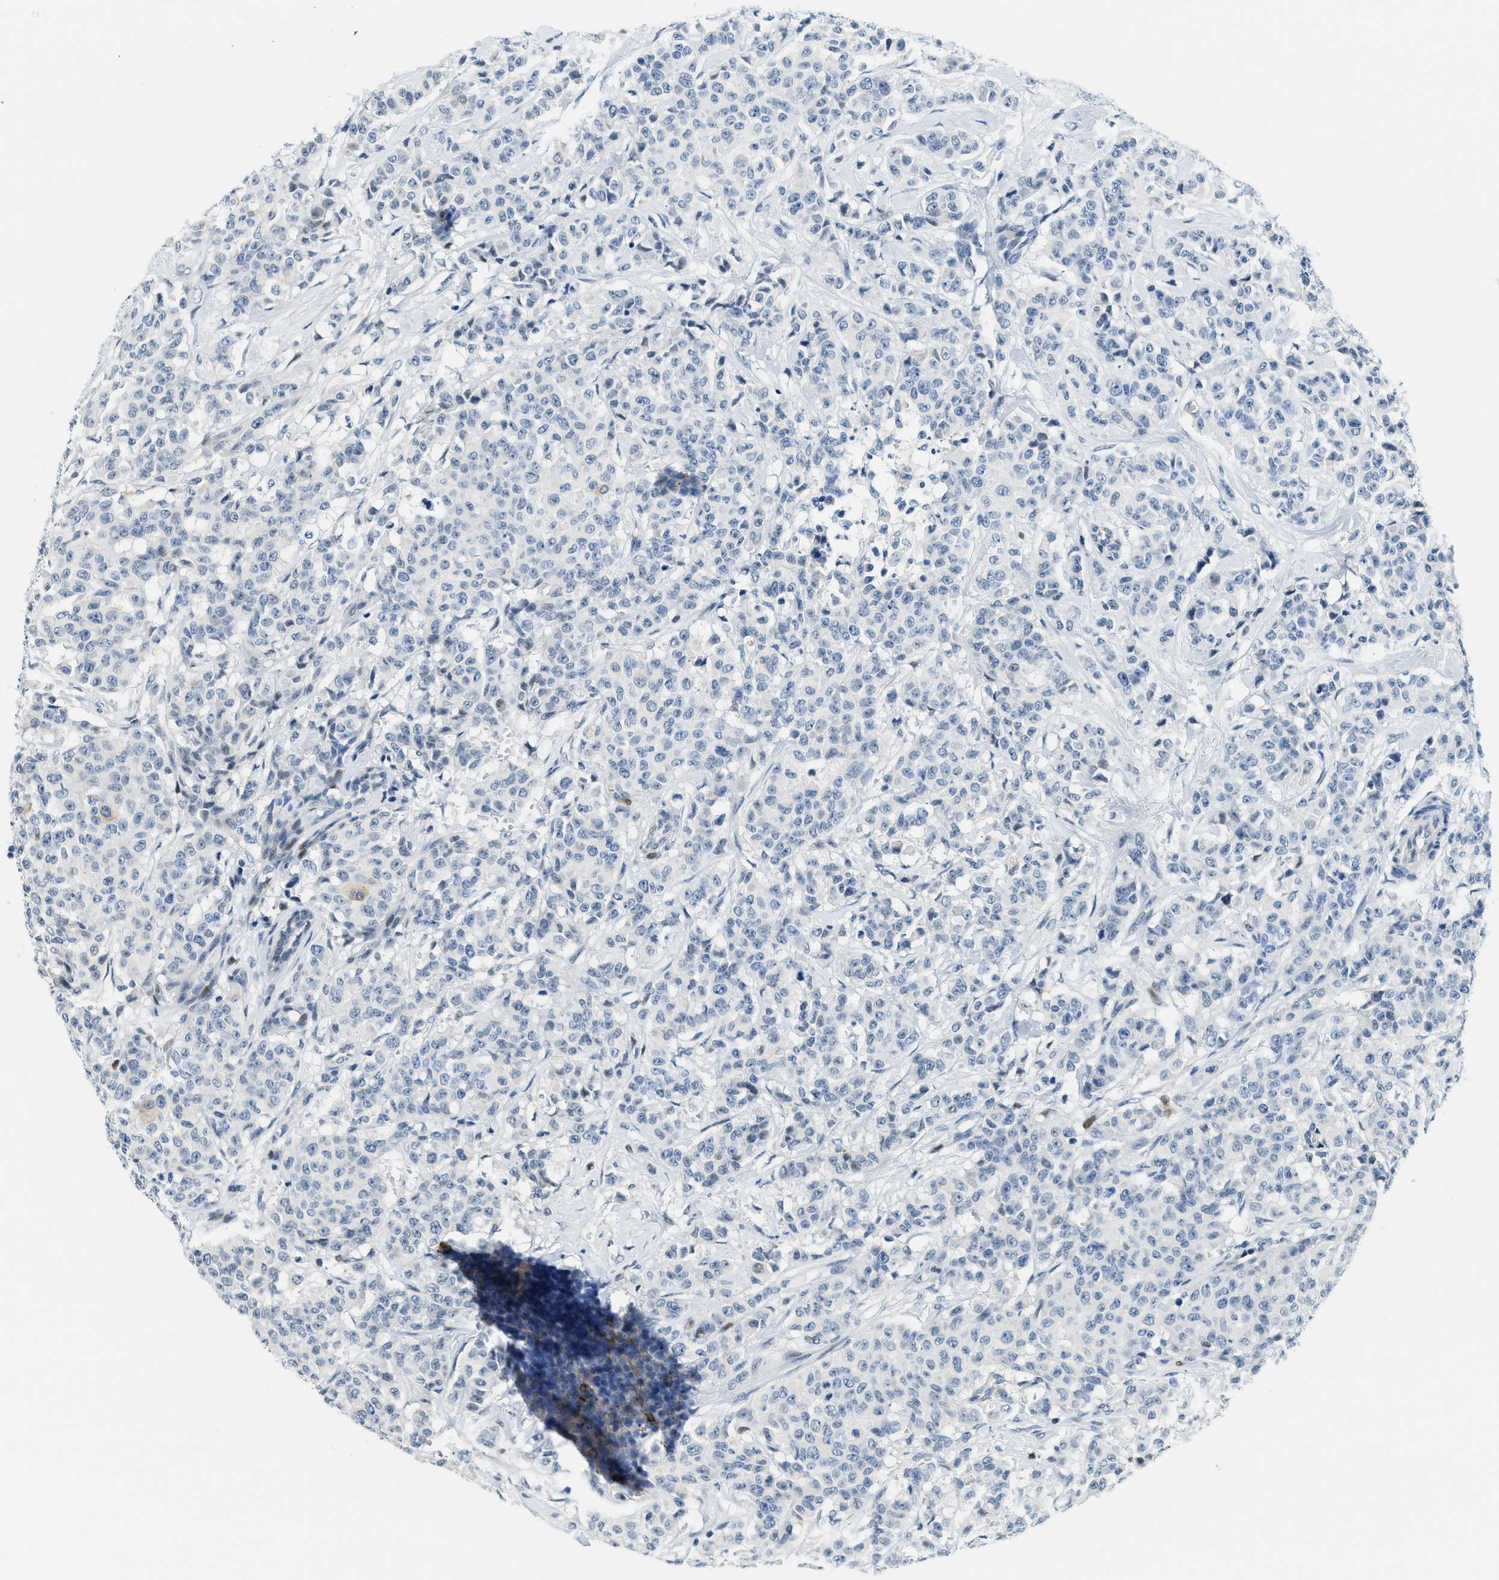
{"staining": {"intensity": "weak", "quantity": "<25%", "location": "cytoplasmic/membranous"}, "tissue": "breast cancer", "cell_type": "Tumor cells", "image_type": "cancer", "snomed": [{"axis": "morphology", "description": "Normal tissue, NOS"}, {"axis": "morphology", "description": "Duct carcinoma"}, {"axis": "topography", "description": "Breast"}], "caption": "Breast cancer was stained to show a protein in brown. There is no significant expression in tumor cells.", "gene": "CYP4X1", "patient": {"sex": "female", "age": 40}}